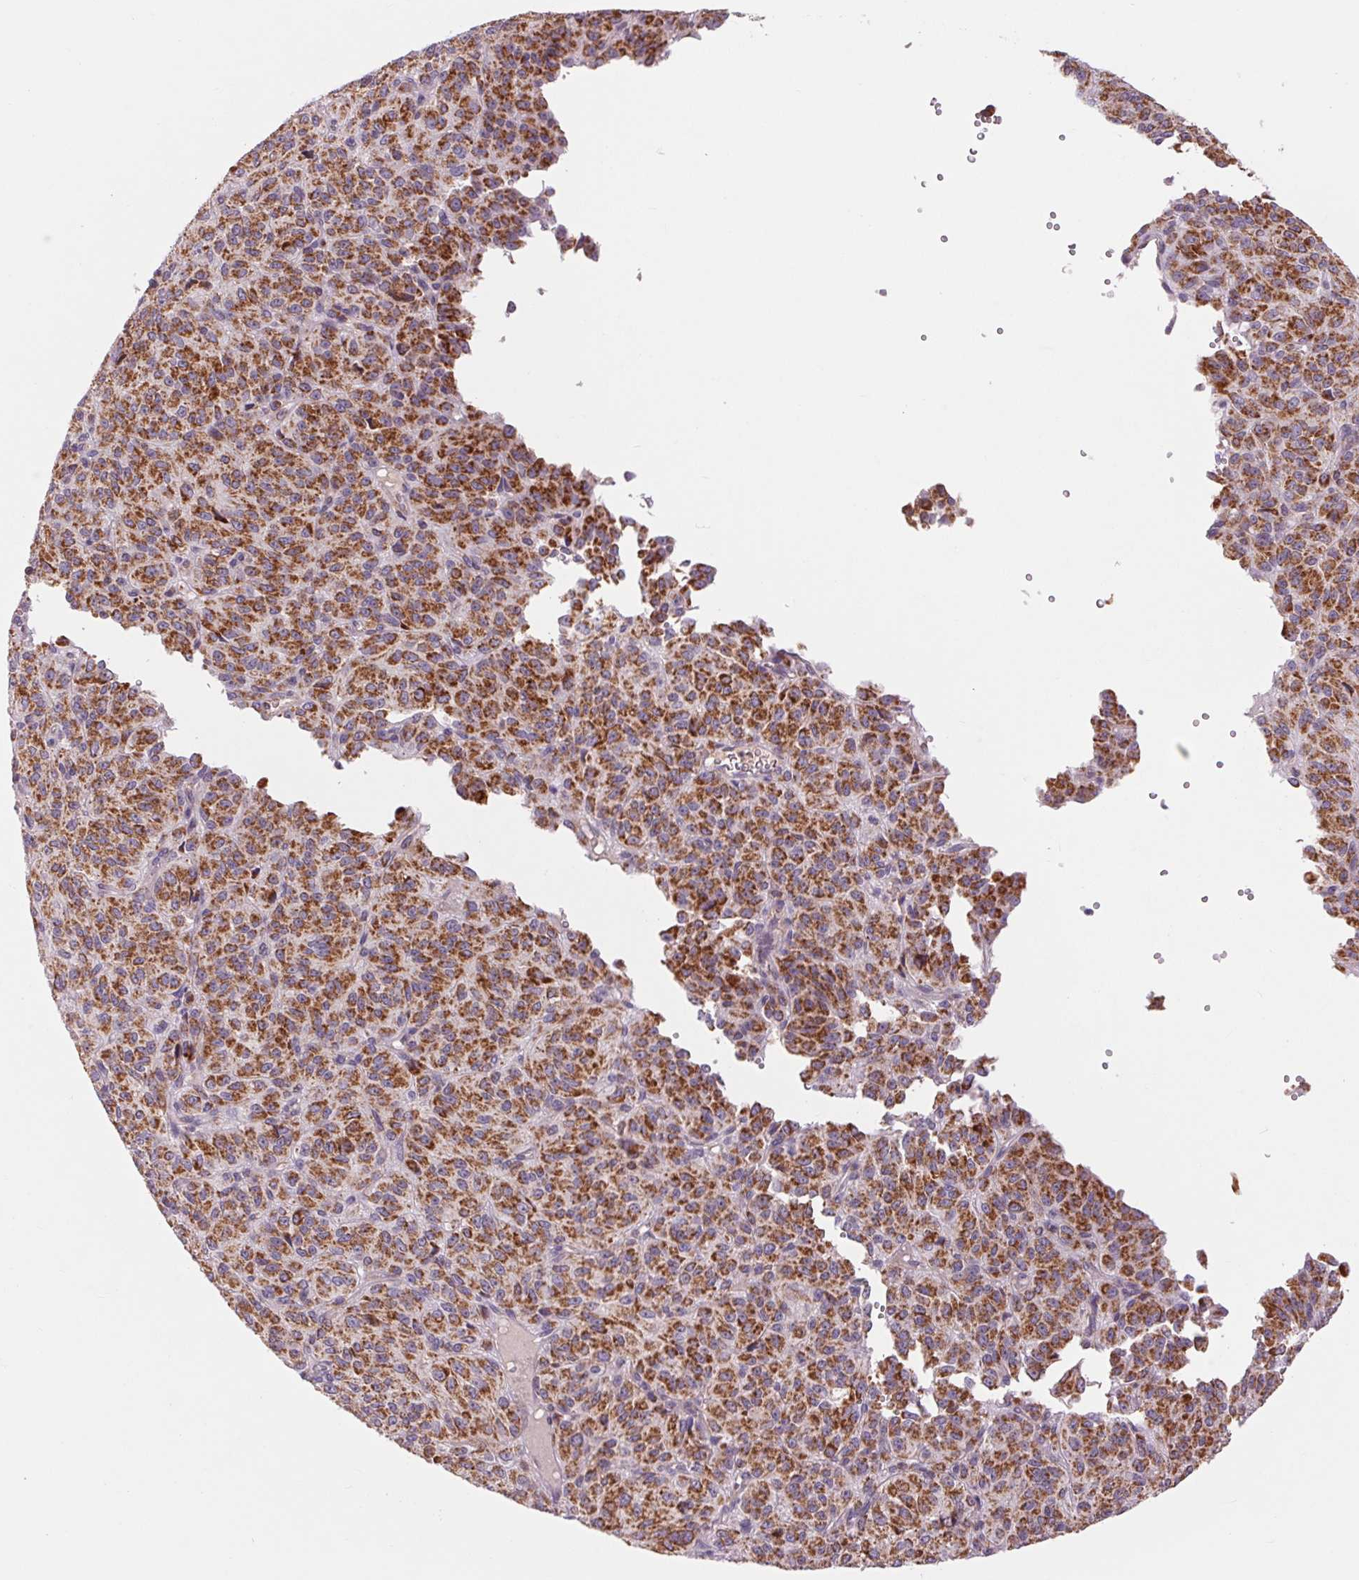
{"staining": {"intensity": "strong", "quantity": ">75%", "location": "cytoplasmic/membranous"}, "tissue": "melanoma", "cell_type": "Tumor cells", "image_type": "cancer", "snomed": [{"axis": "morphology", "description": "Malignant melanoma, Metastatic site"}, {"axis": "topography", "description": "Brain"}], "caption": "An immunohistochemistry micrograph of neoplastic tissue is shown. Protein staining in brown highlights strong cytoplasmic/membranous positivity in malignant melanoma (metastatic site) within tumor cells.", "gene": "COX6A1", "patient": {"sex": "female", "age": 56}}